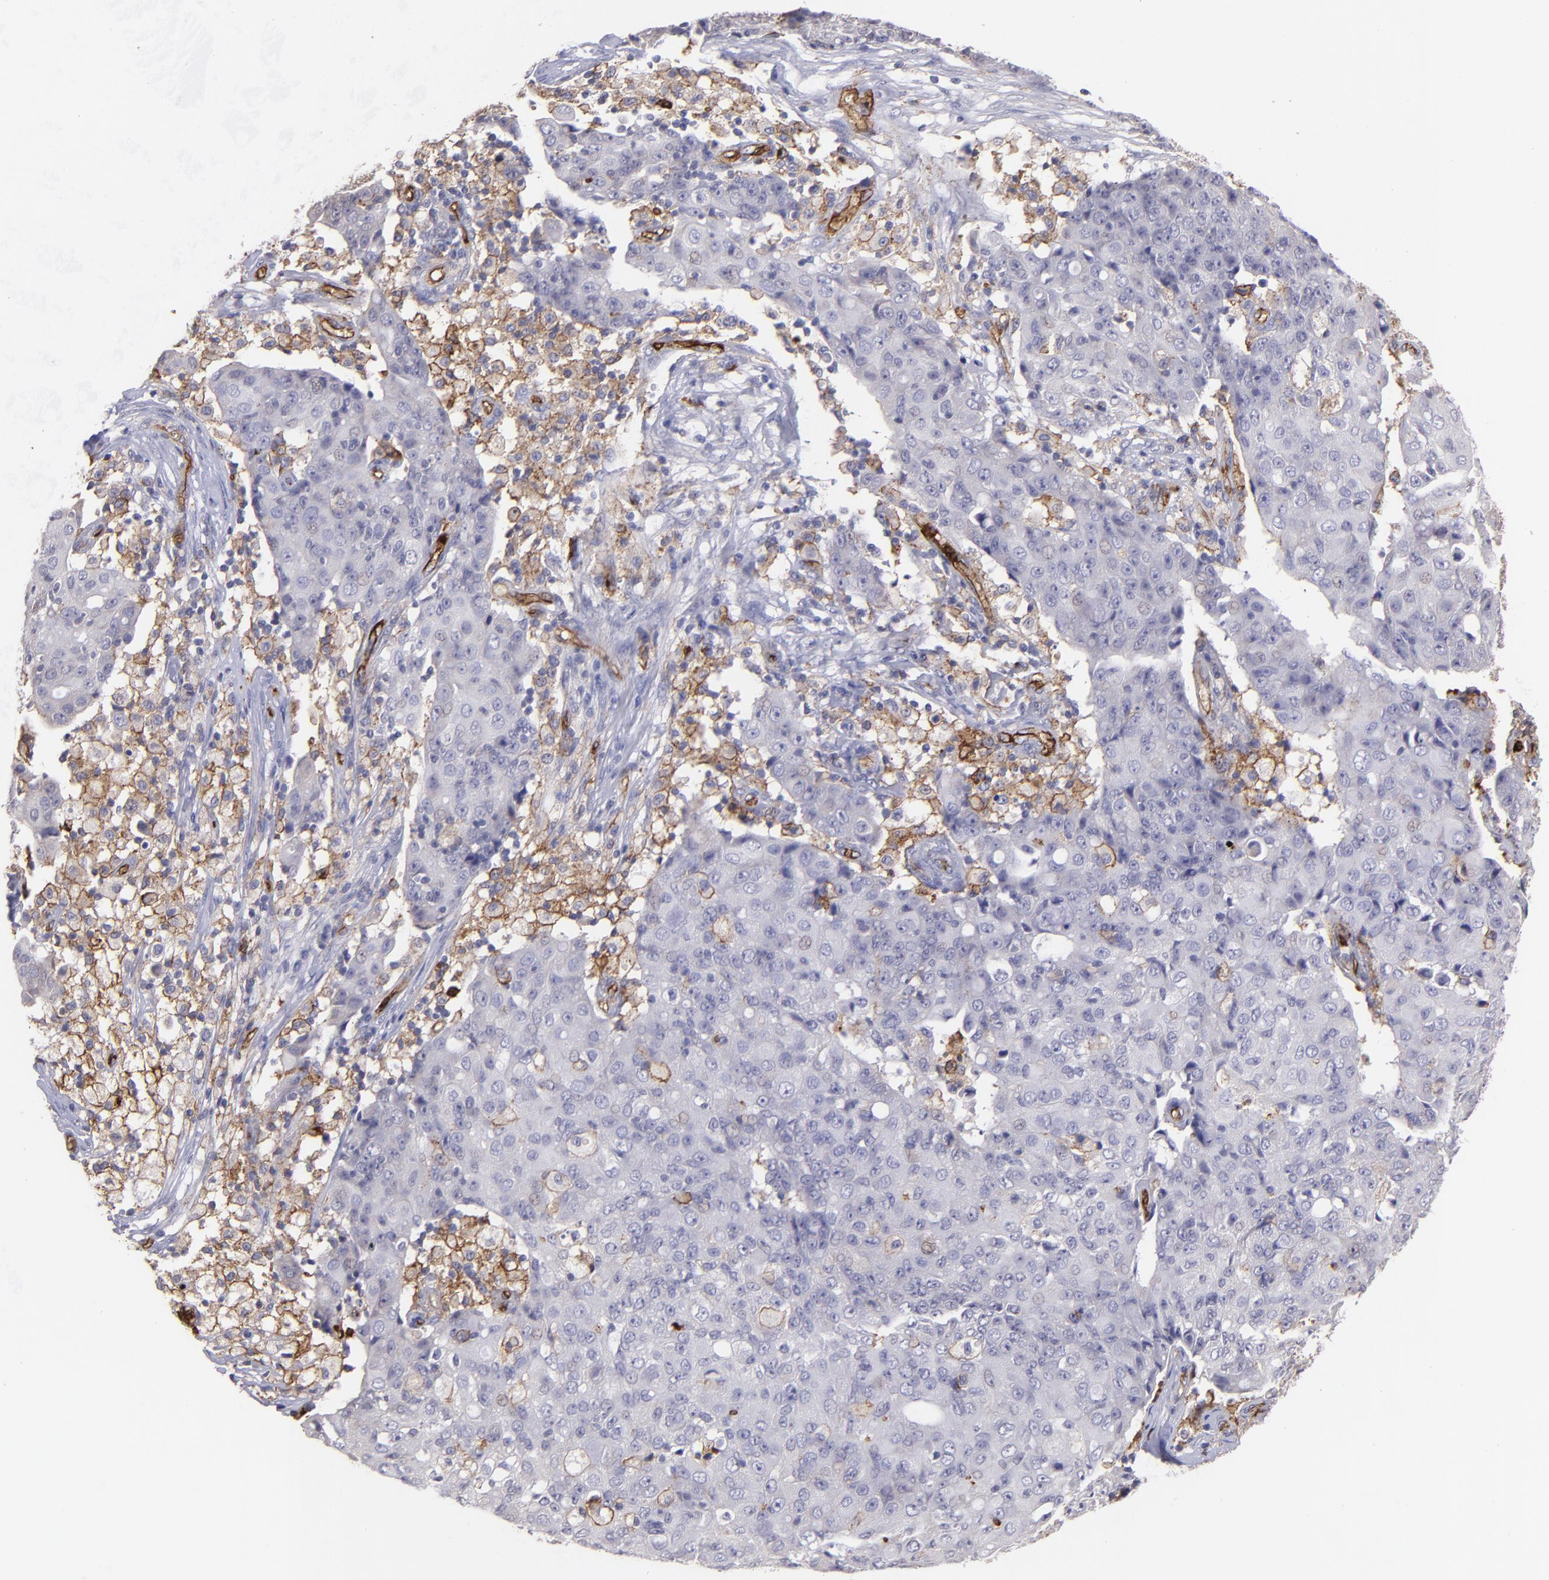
{"staining": {"intensity": "negative", "quantity": "none", "location": "none"}, "tissue": "ovarian cancer", "cell_type": "Tumor cells", "image_type": "cancer", "snomed": [{"axis": "morphology", "description": "Carcinoma, endometroid"}, {"axis": "topography", "description": "Ovary"}], "caption": "Ovarian endometroid carcinoma was stained to show a protein in brown. There is no significant positivity in tumor cells. Nuclei are stained in blue.", "gene": "DYSF", "patient": {"sex": "female", "age": 42}}